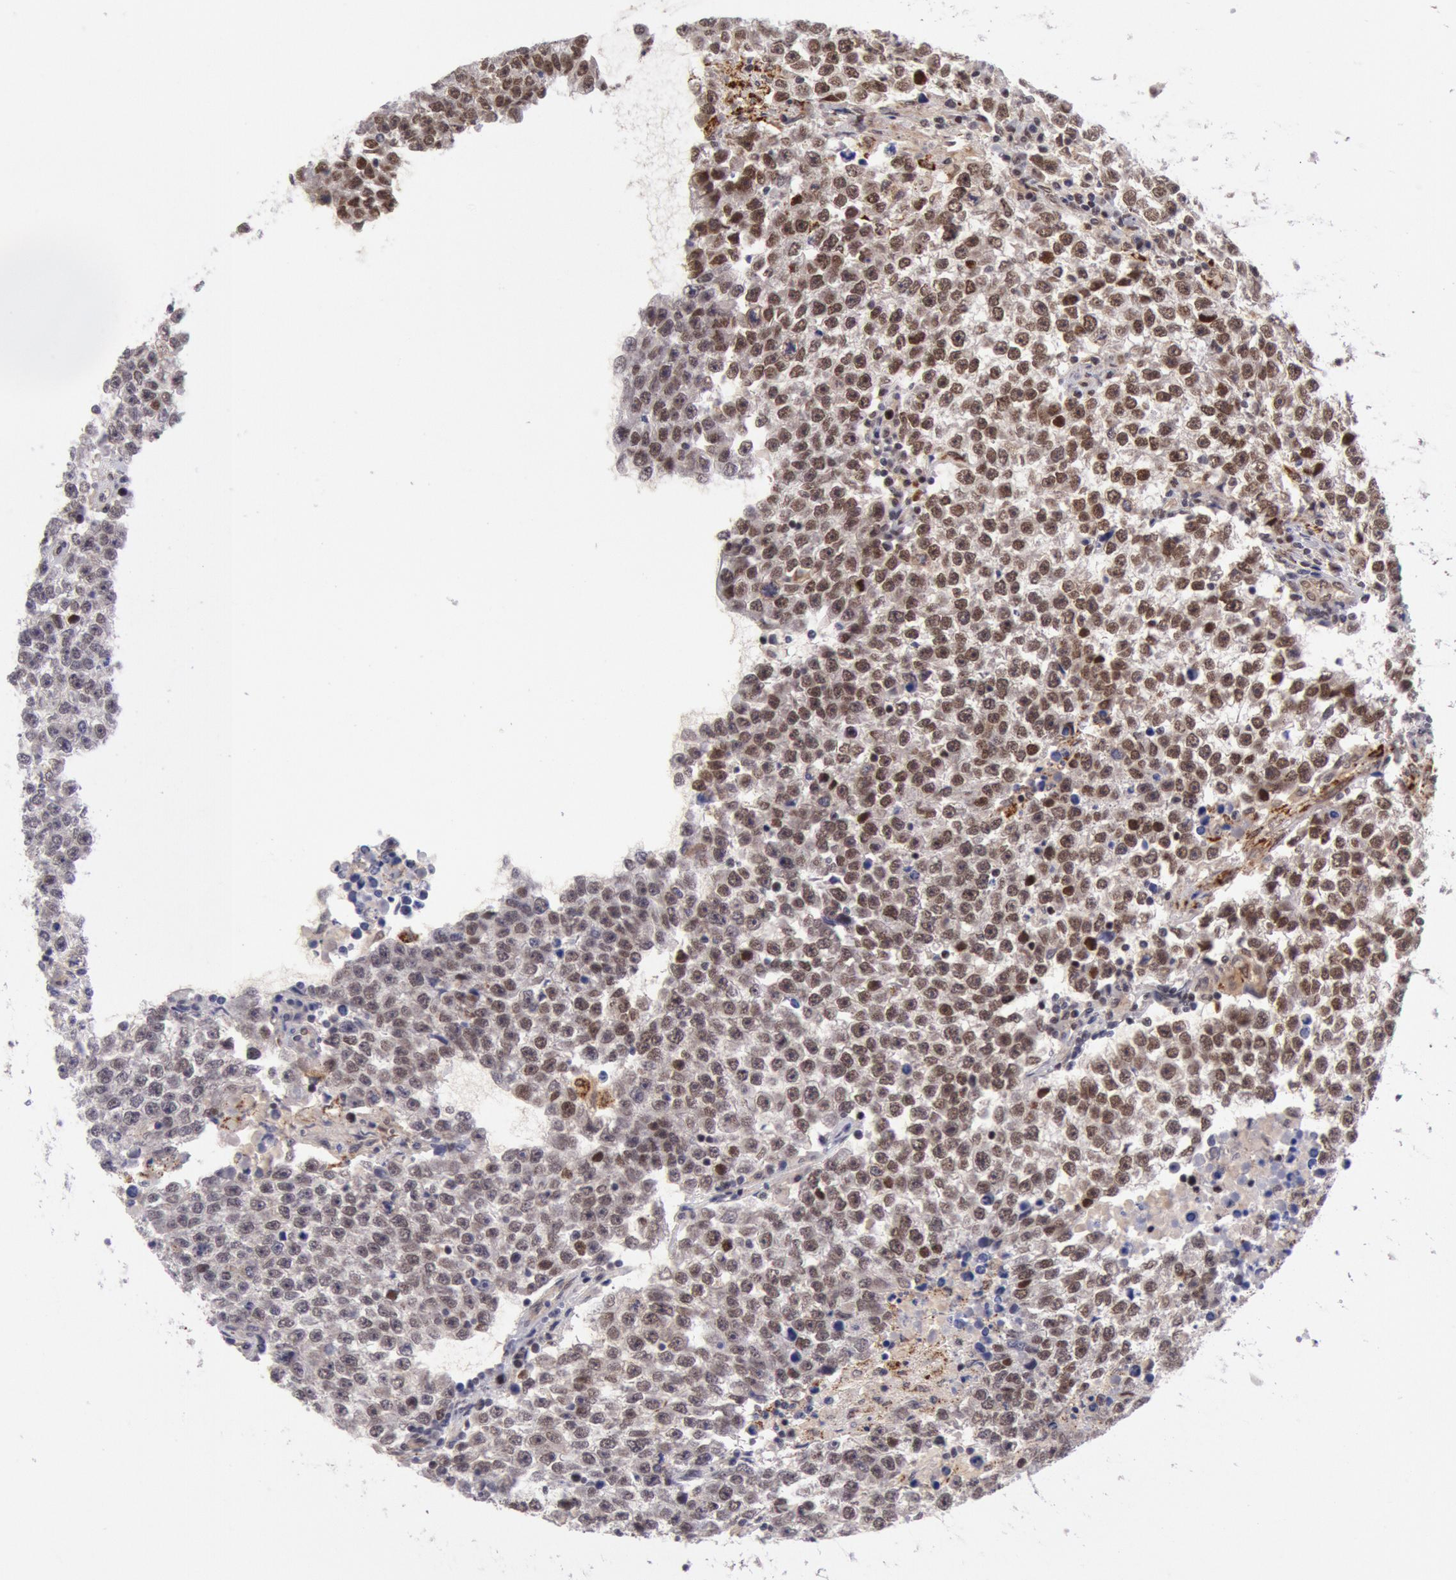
{"staining": {"intensity": "weak", "quantity": ">75%", "location": "nuclear"}, "tissue": "testis cancer", "cell_type": "Tumor cells", "image_type": "cancer", "snomed": [{"axis": "morphology", "description": "Seminoma, NOS"}, {"axis": "topography", "description": "Testis"}], "caption": "An IHC photomicrograph of neoplastic tissue is shown. Protein staining in brown highlights weak nuclear positivity in testis cancer (seminoma) within tumor cells.", "gene": "CDKN2B", "patient": {"sex": "male", "age": 36}}